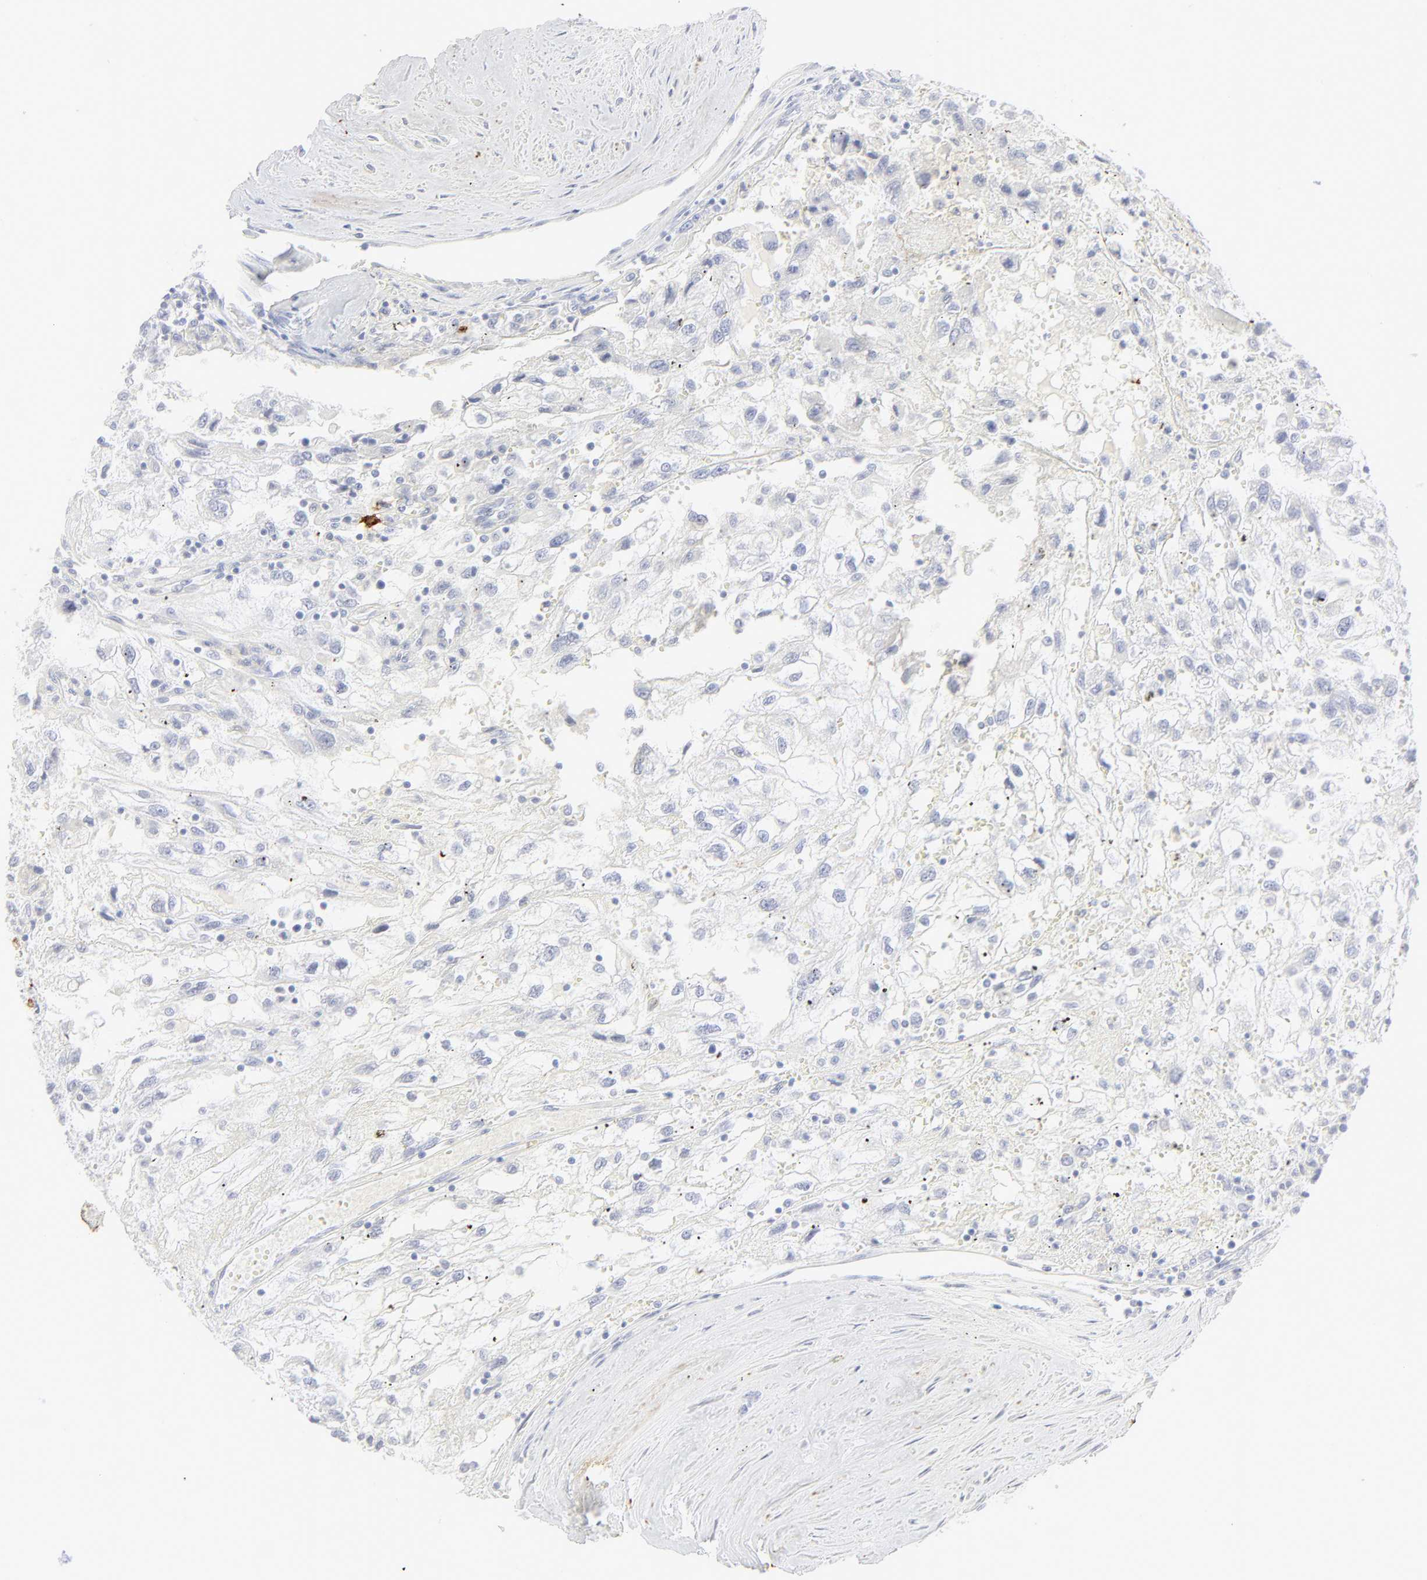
{"staining": {"intensity": "negative", "quantity": "none", "location": "none"}, "tissue": "renal cancer", "cell_type": "Tumor cells", "image_type": "cancer", "snomed": [{"axis": "morphology", "description": "Normal tissue, NOS"}, {"axis": "morphology", "description": "Adenocarcinoma, NOS"}, {"axis": "topography", "description": "Kidney"}], "caption": "Micrograph shows no protein expression in tumor cells of renal adenocarcinoma tissue. (DAB IHC visualized using brightfield microscopy, high magnification).", "gene": "CCR7", "patient": {"sex": "male", "age": 71}}